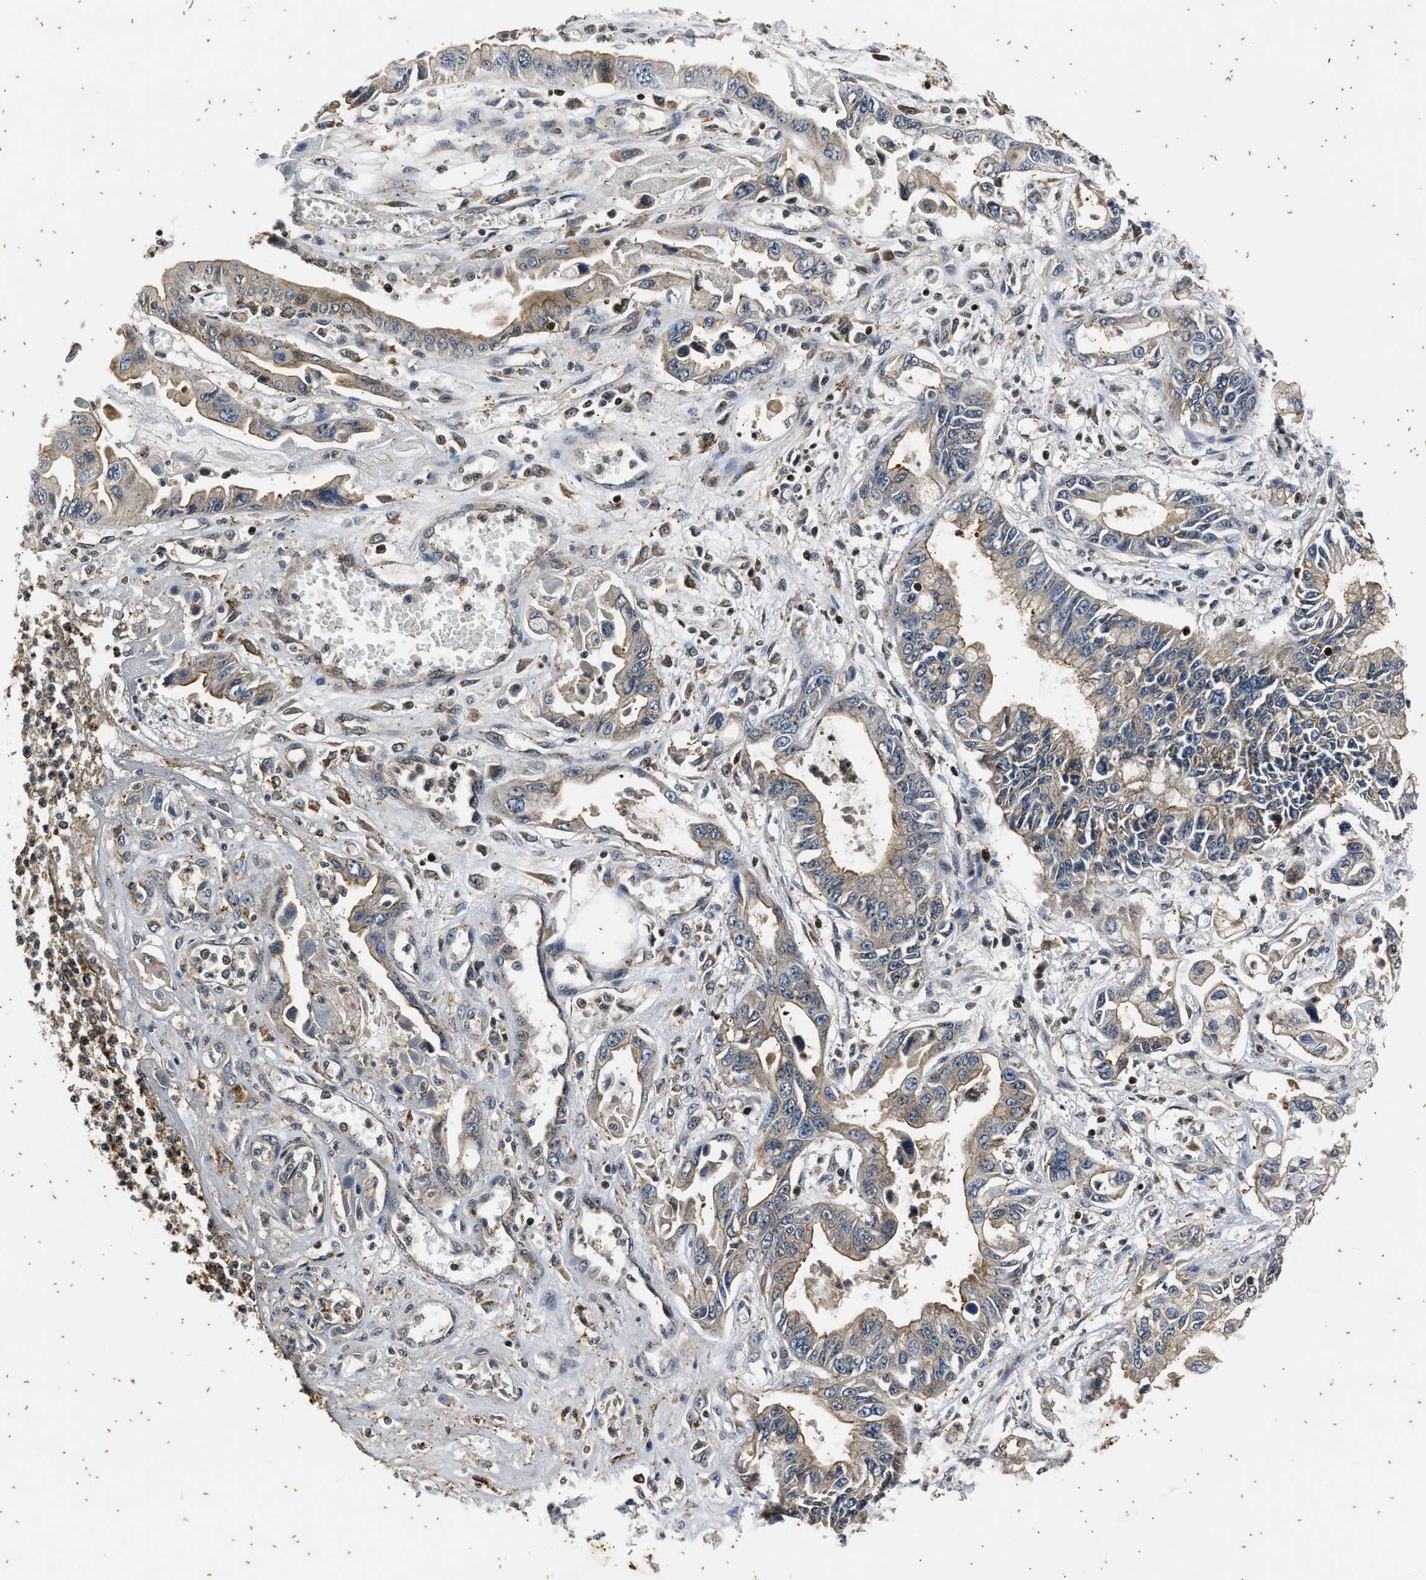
{"staining": {"intensity": "weak", "quantity": "25%-75%", "location": "cytoplasmic/membranous"}, "tissue": "pancreatic cancer", "cell_type": "Tumor cells", "image_type": "cancer", "snomed": [{"axis": "morphology", "description": "Adenocarcinoma, NOS"}, {"axis": "topography", "description": "Pancreas"}], "caption": "Weak cytoplasmic/membranous staining for a protein is appreciated in about 25%-75% of tumor cells of pancreatic cancer (adenocarcinoma) using IHC.", "gene": "PTPN7", "patient": {"sex": "male", "age": 56}}